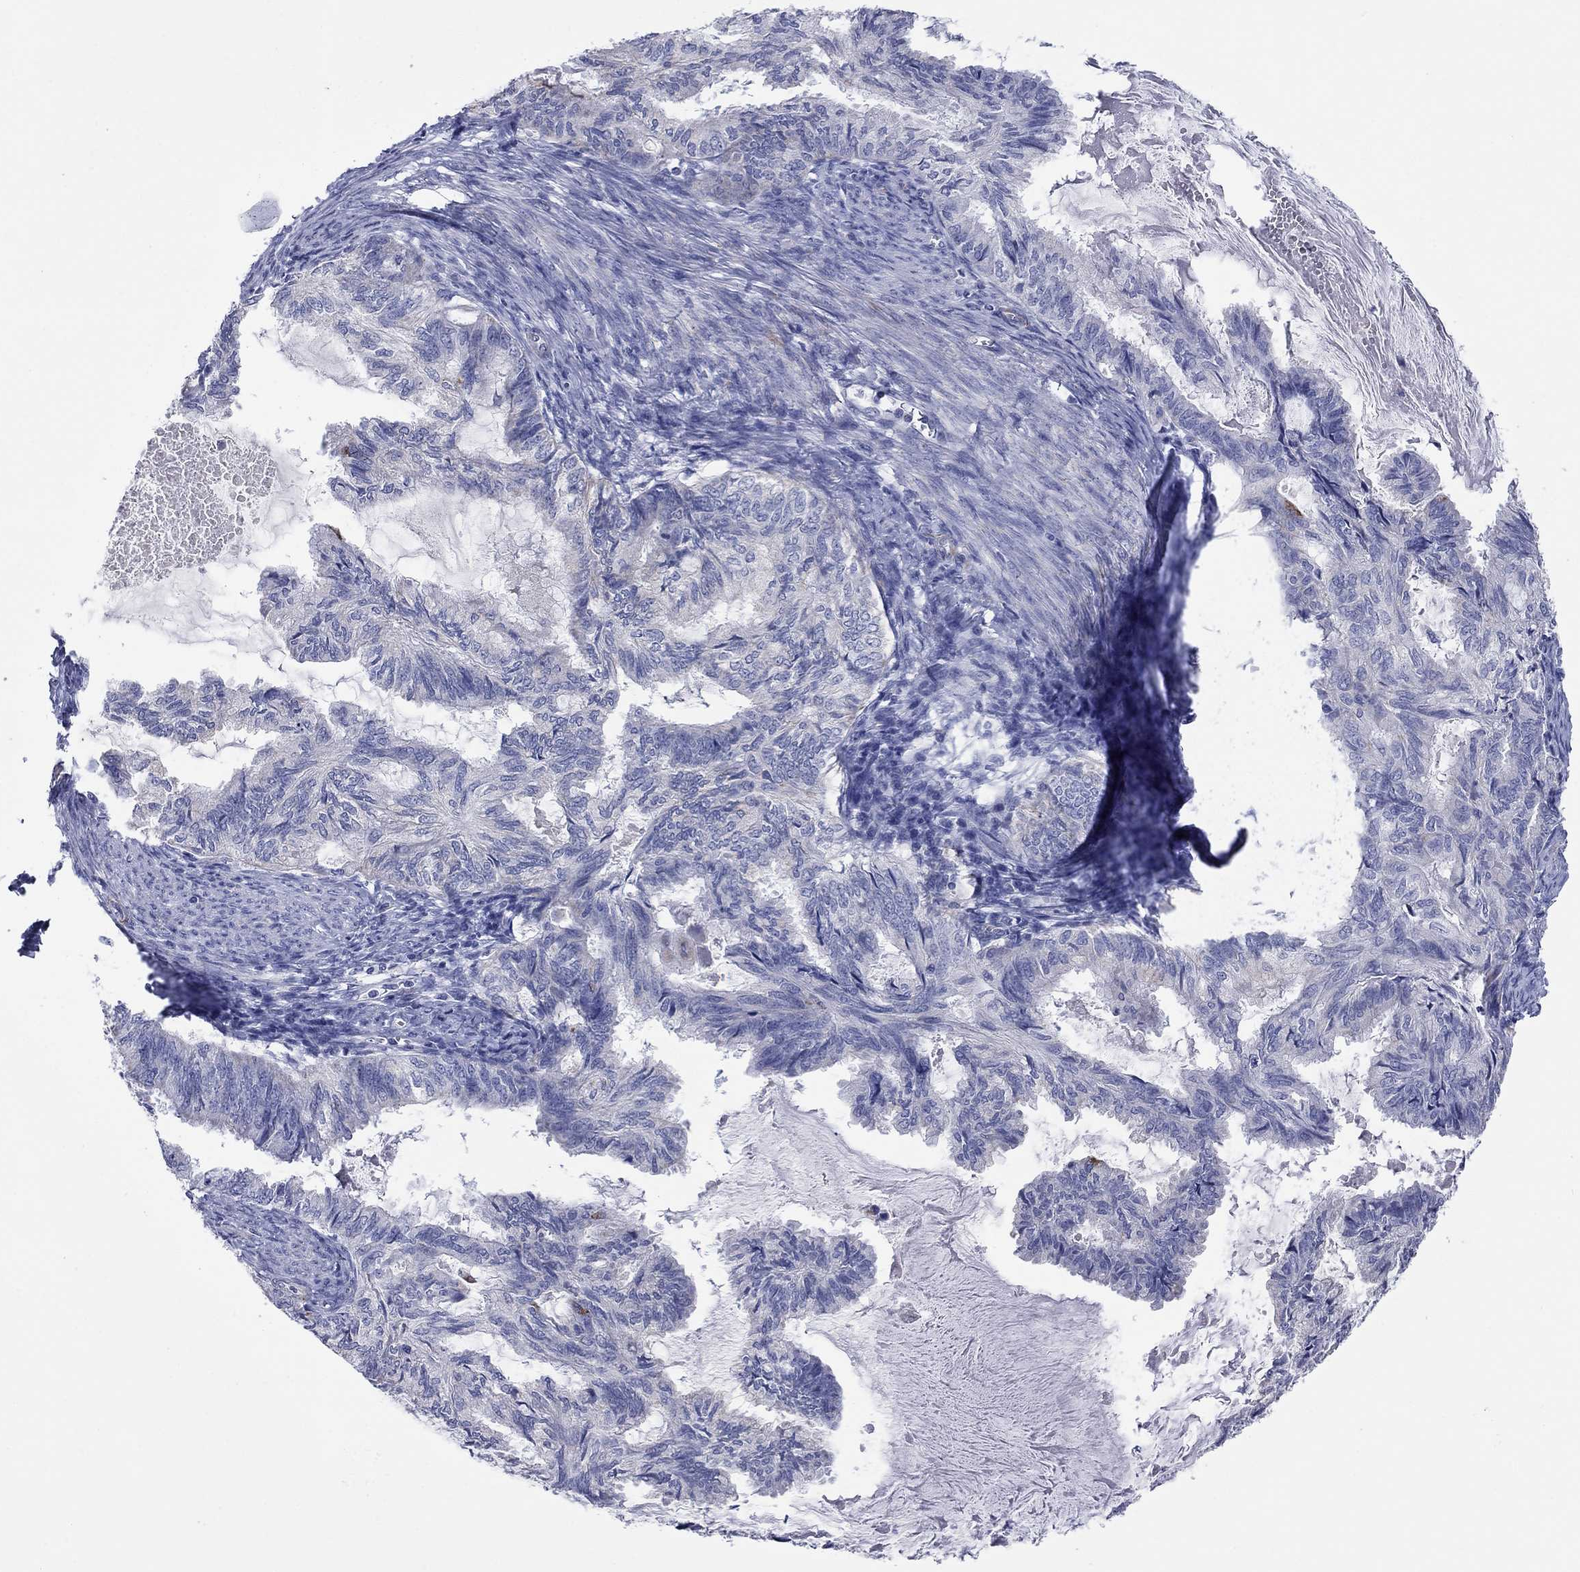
{"staining": {"intensity": "negative", "quantity": "none", "location": "none"}, "tissue": "endometrial cancer", "cell_type": "Tumor cells", "image_type": "cancer", "snomed": [{"axis": "morphology", "description": "Adenocarcinoma, NOS"}, {"axis": "topography", "description": "Endometrium"}], "caption": "There is no significant positivity in tumor cells of endometrial adenocarcinoma.", "gene": "MGST3", "patient": {"sex": "female", "age": 86}}